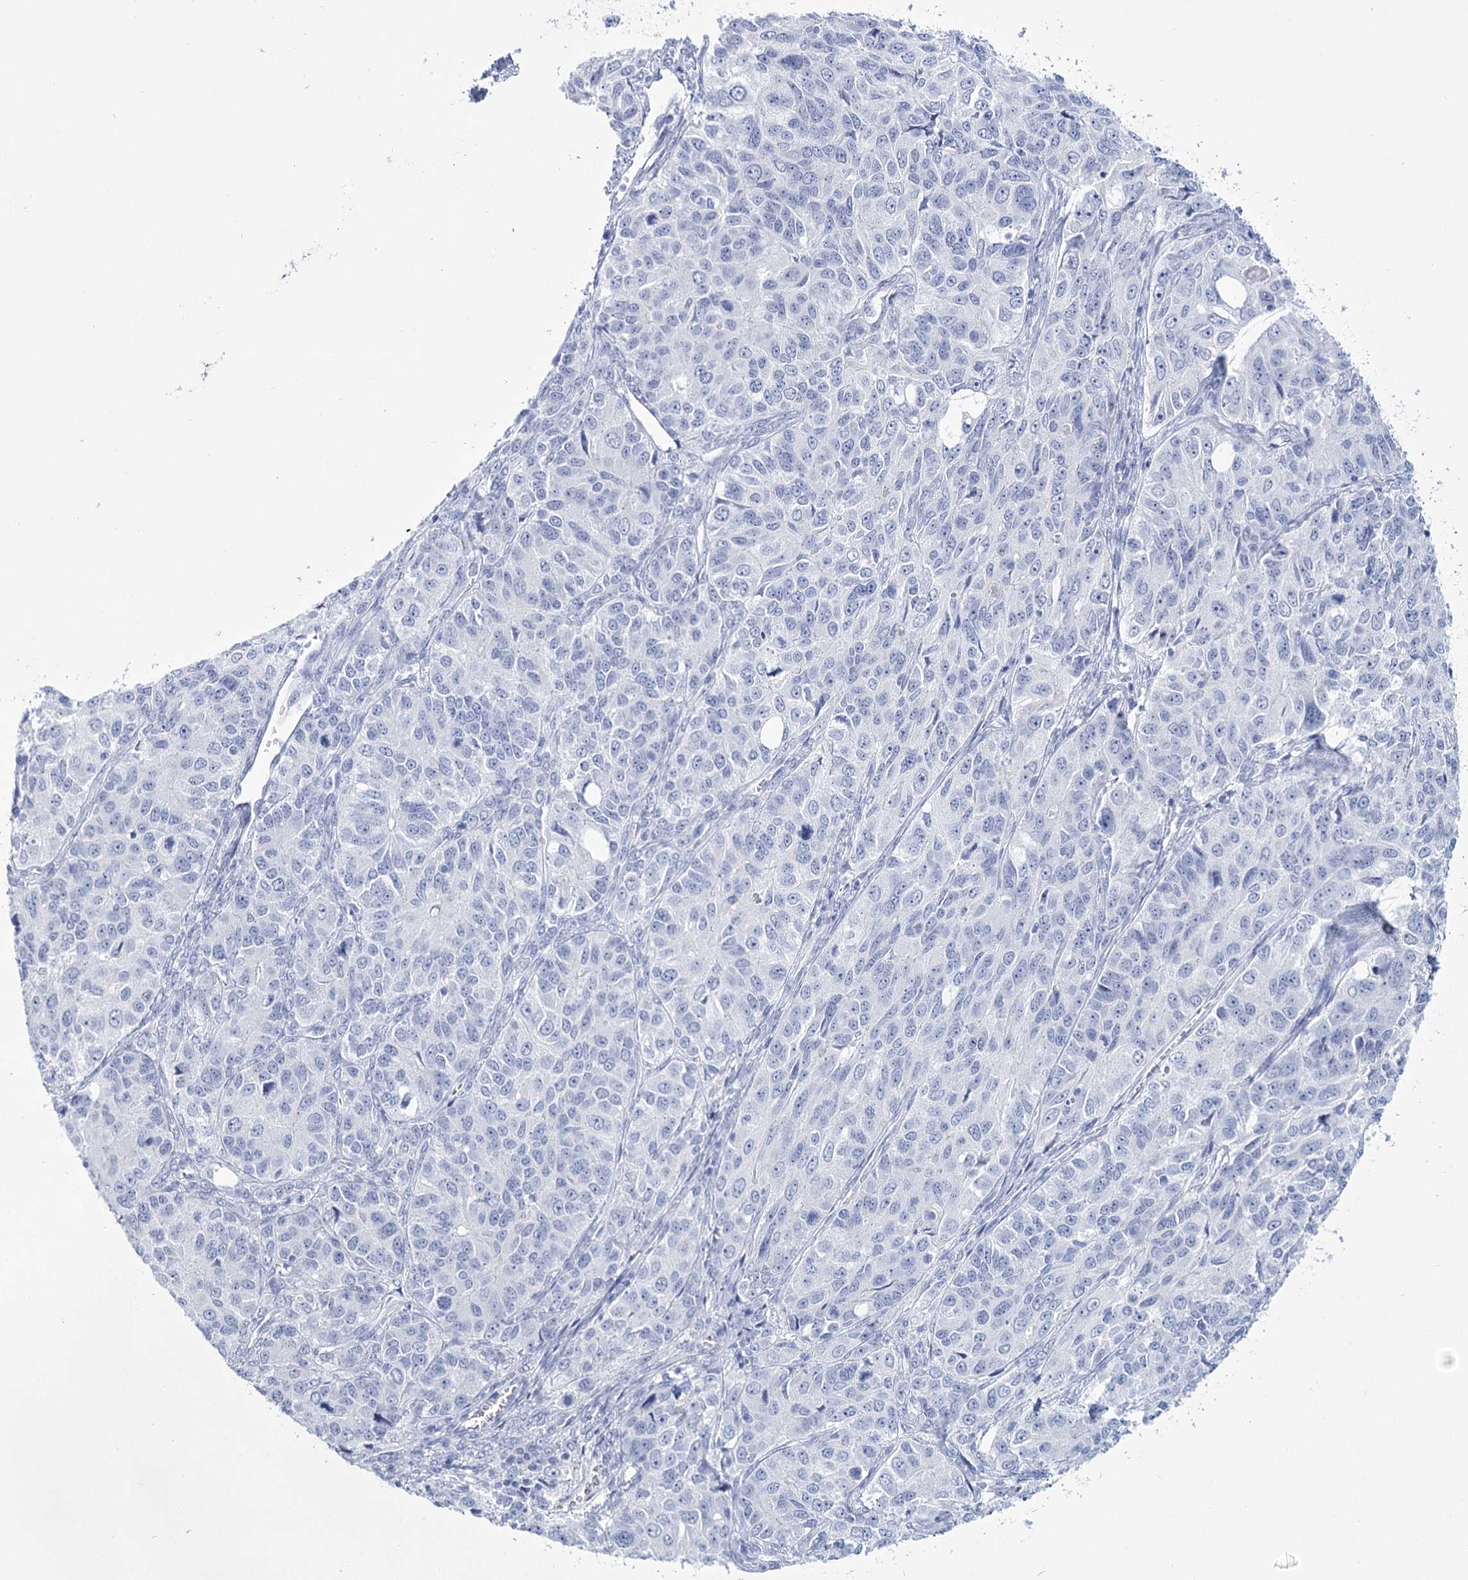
{"staining": {"intensity": "negative", "quantity": "none", "location": "none"}, "tissue": "ovarian cancer", "cell_type": "Tumor cells", "image_type": "cancer", "snomed": [{"axis": "morphology", "description": "Carcinoma, endometroid"}, {"axis": "topography", "description": "Ovary"}], "caption": "High power microscopy micrograph of an immunohistochemistry histopathology image of ovarian cancer, revealing no significant expression in tumor cells.", "gene": "RNF186", "patient": {"sex": "female", "age": 51}}